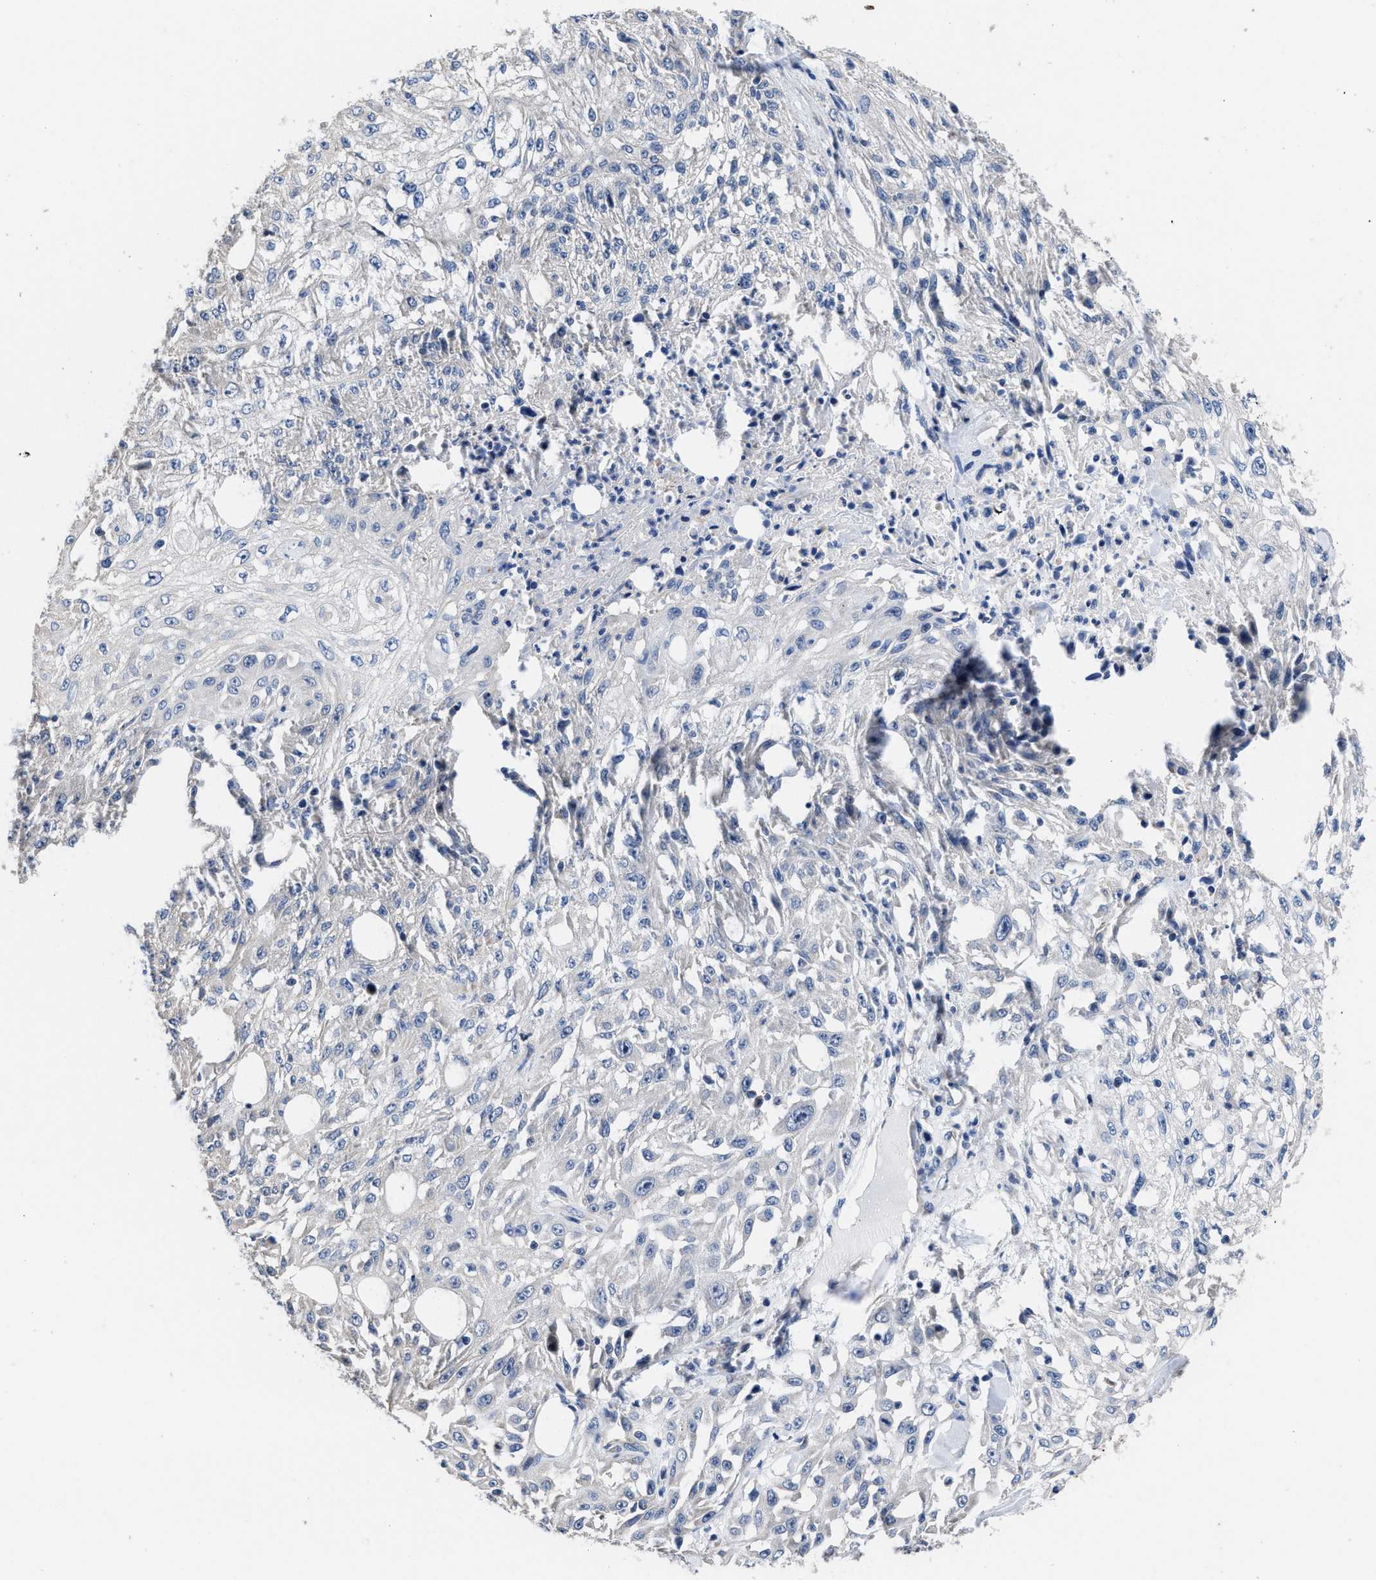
{"staining": {"intensity": "negative", "quantity": "none", "location": "none"}, "tissue": "skin cancer", "cell_type": "Tumor cells", "image_type": "cancer", "snomed": [{"axis": "morphology", "description": "Squamous cell carcinoma, NOS"}, {"axis": "morphology", "description": "Squamous cell carcinoma, metastatic, NOS"}, {"axis": "topography", "description": "Skin"}, {"axis": "topography", "description": "Lymph node"}], "caption": "Tumor cells show no significant protein positivity in metastatic squamous cell carcinoma (skin). (DAB (3,3'-diaminobenzidine) IHC, high magnification).", "gene": "HOOK1", "patient": {"sex": "male", "age": 75}}